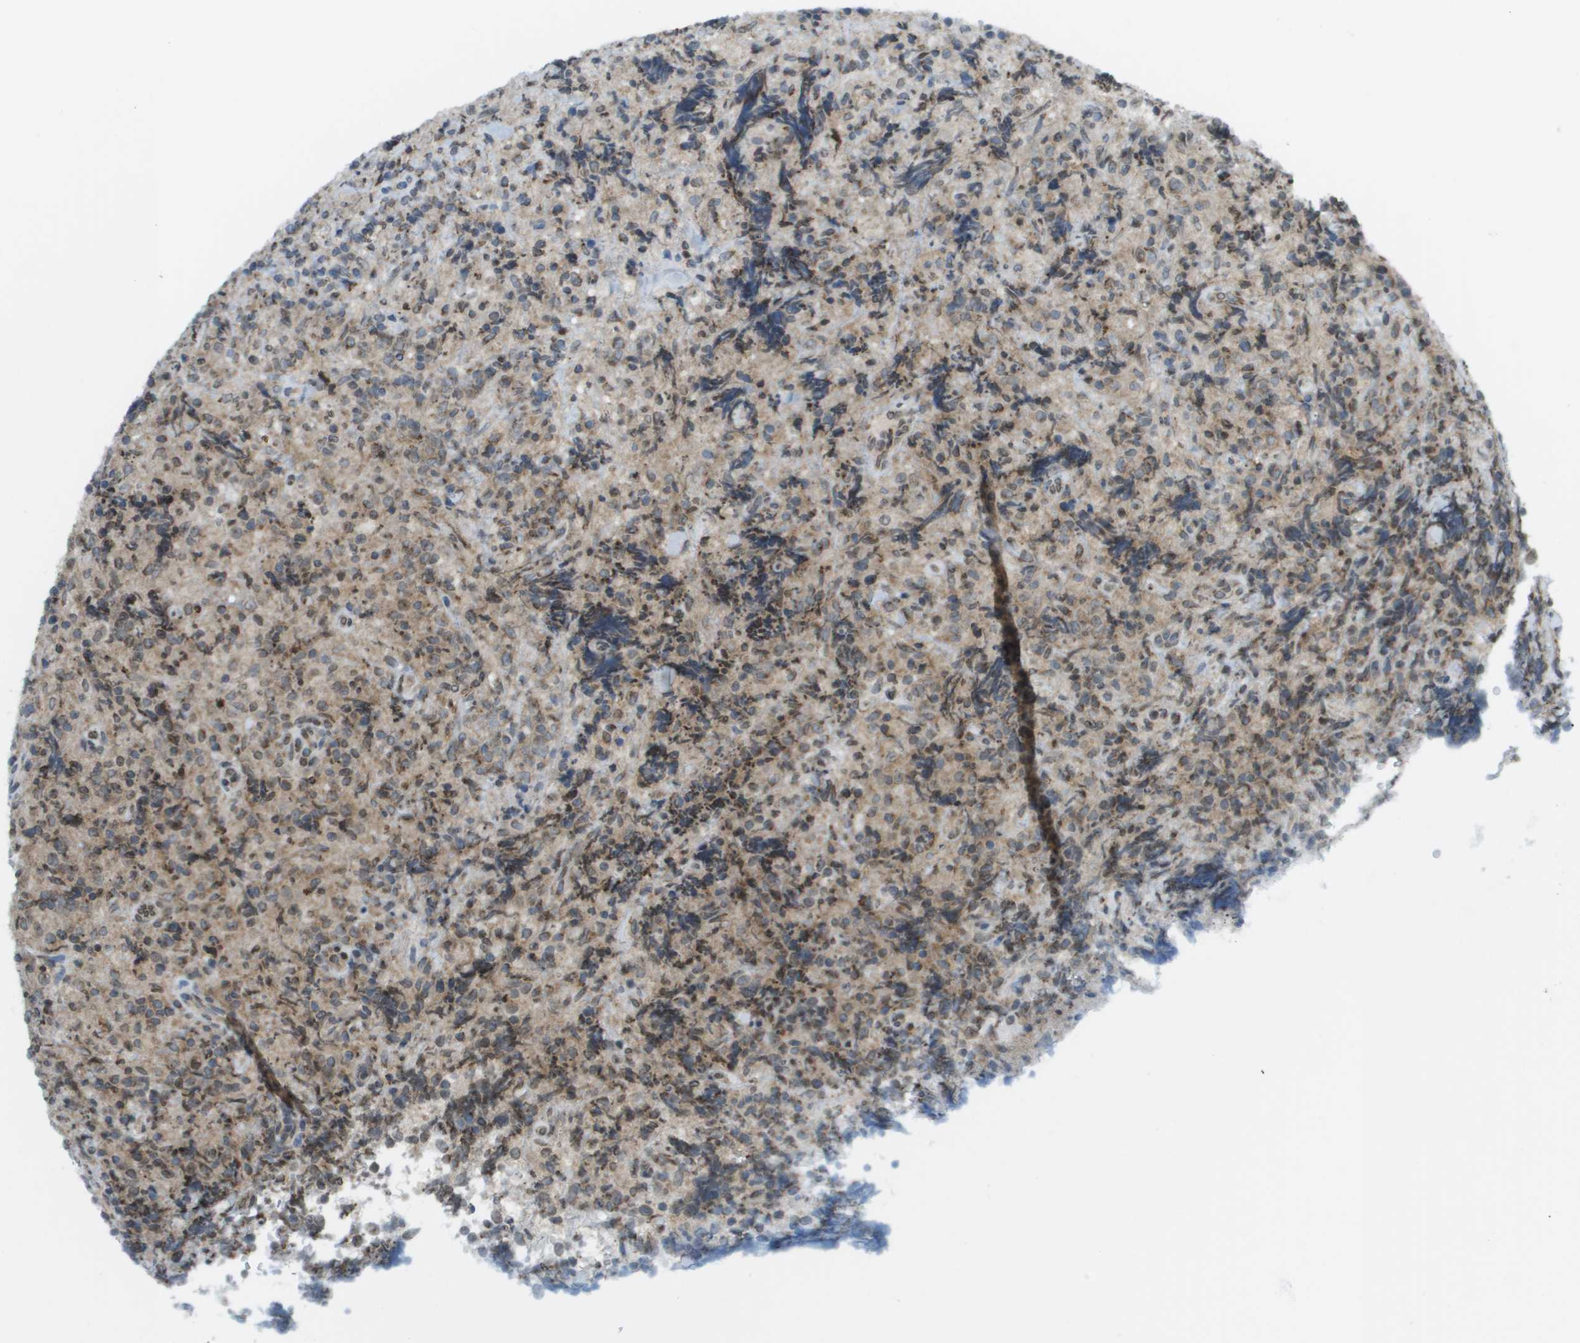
{"staining": {"intensity": "weak", "quantity": "25%-75%", "location": "cytoplasmic/membranous"}, "tissue": "lymphoma", "cell_type": "Tumor cells", "image_type": "cancer", "snomed": [{"axis": "morphology", "description": "Malignant lymphoma, non-Hodgkin's type, High grade"}, {"axis": "topography", "description": "Tonsil"}], "caption": "Protein expression analysis of lymphoma demonstrates weak cytoplasmic/membranous staining in about 25%-75% of tumor cells.", "gene": "EVC", "patient": {"sex": "female", "age": 36}}